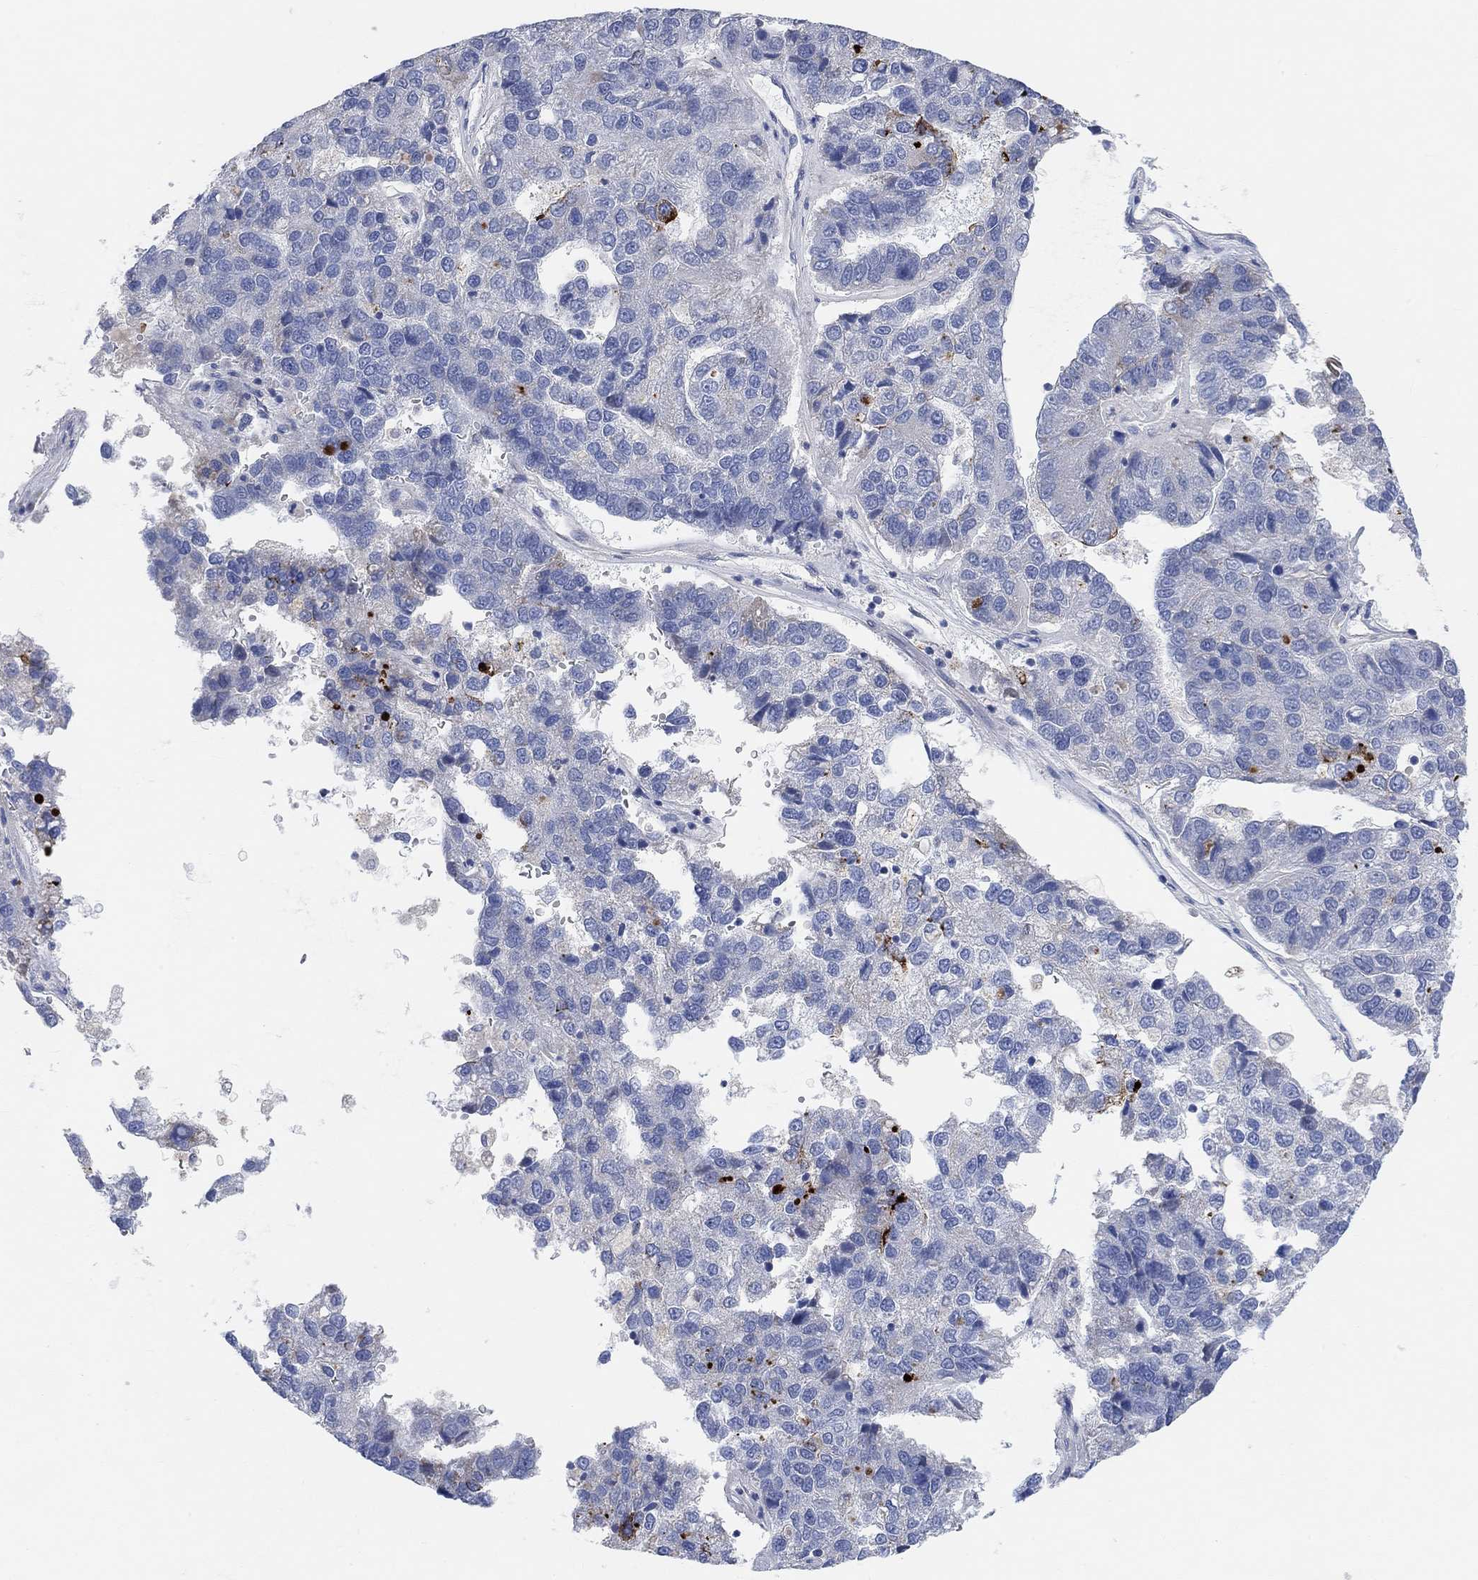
{"staining": {"intensity": "negative", "quantity": "none", "location": "none"}, "tissue": "pancreatic cancer", "cell_type": "Tumor cells", "image_type": "cancer", "snomed": [{"axis": "morphology", "description": "Adenocarcinoma, NOS"}, {"axis": "topography", "description": "Pancreas"}], "caption": "Adenocarcinoma (pancreatic) stained for a protein using immunohistochemistry (IHC) exhibits no expression tumor cells.", "gene": "HCRTR1", "patient": {"sex": "female", "age": 61}}